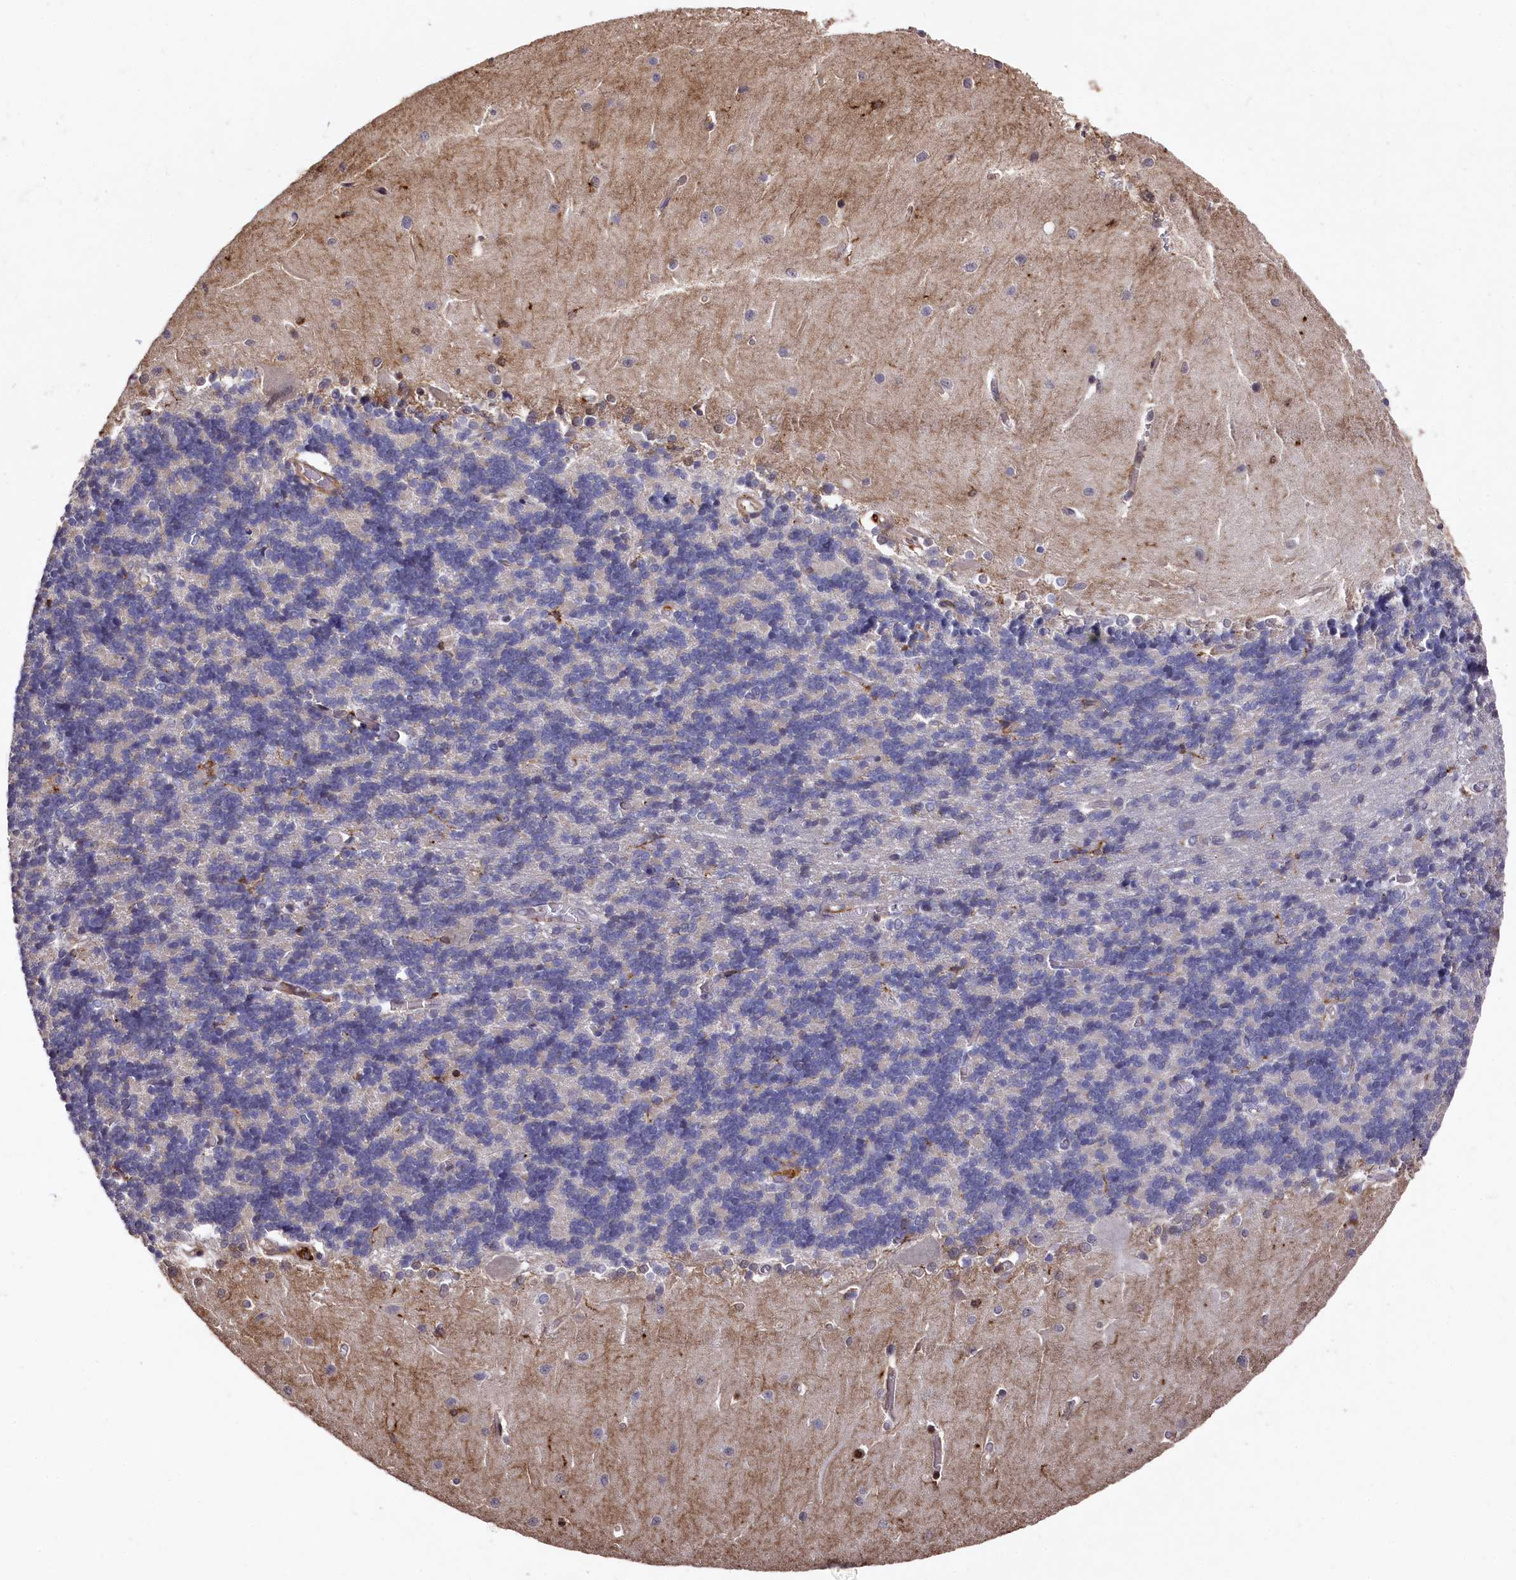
{"staining": {"intensity": "negative", "quantity": "none", "location": "none"}, "tissue": "cerebellum", "cell_type": "Cells in granular layer", "image_type": "normal", "snomed": [{"axis": "morphology", "description": "Normal tissue, NOS"}, {"axis": "topography", "description": "Cerebellum"}], "caption": "DAB (3,3'-diaminobenzidine) immunohistochemical staining of unremarkable human cerebellum shows no significant expression in cells in granular layer. The staining was performed using DAB to visualize the protein expression in brown, while the nuclei were stained in blue with hematoxylin (Magnification: 20x).", "gene": "PLEKHO2", "patient": {"sex": "male", "age": 37}}